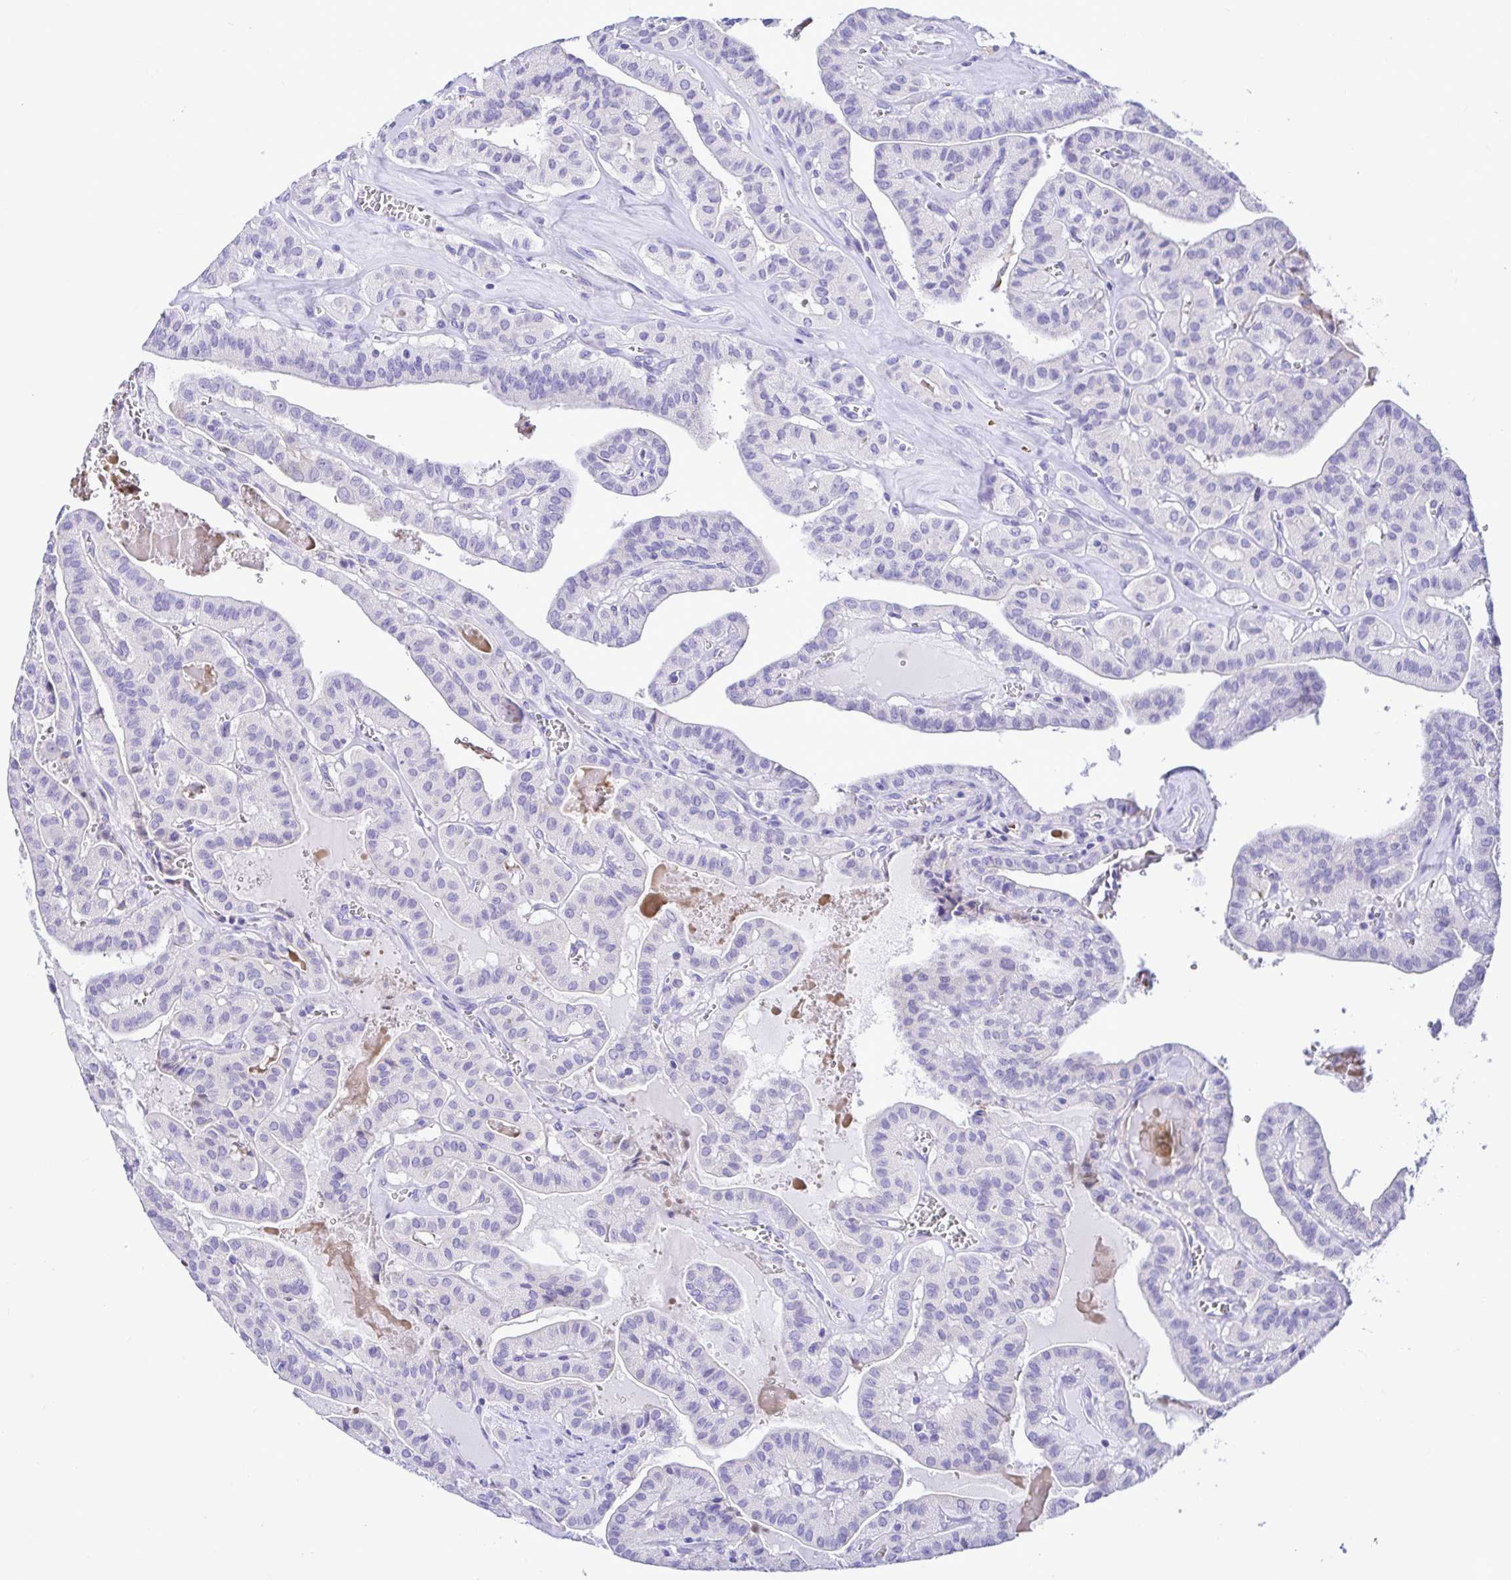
{"staining": {"intensity": "negative", "quantity": "none", "location": "none"}, "tissue": "thyroid cancer", "cell_type": "Tumor cells", "image_type": "cancer", "snomed": [{"axis": "morphology", "description": "Papillary adenocarcinoma, NOS"}, {"axis": "topography", "description": "Thyroid gland"}], "caption": "Thyroid papillary adenocarcinoma was stained to show a protein in brown. There is no significant staining in tumor cells.", "gene": "BACE2", "patient": {"sex": "male", "age": 52}}